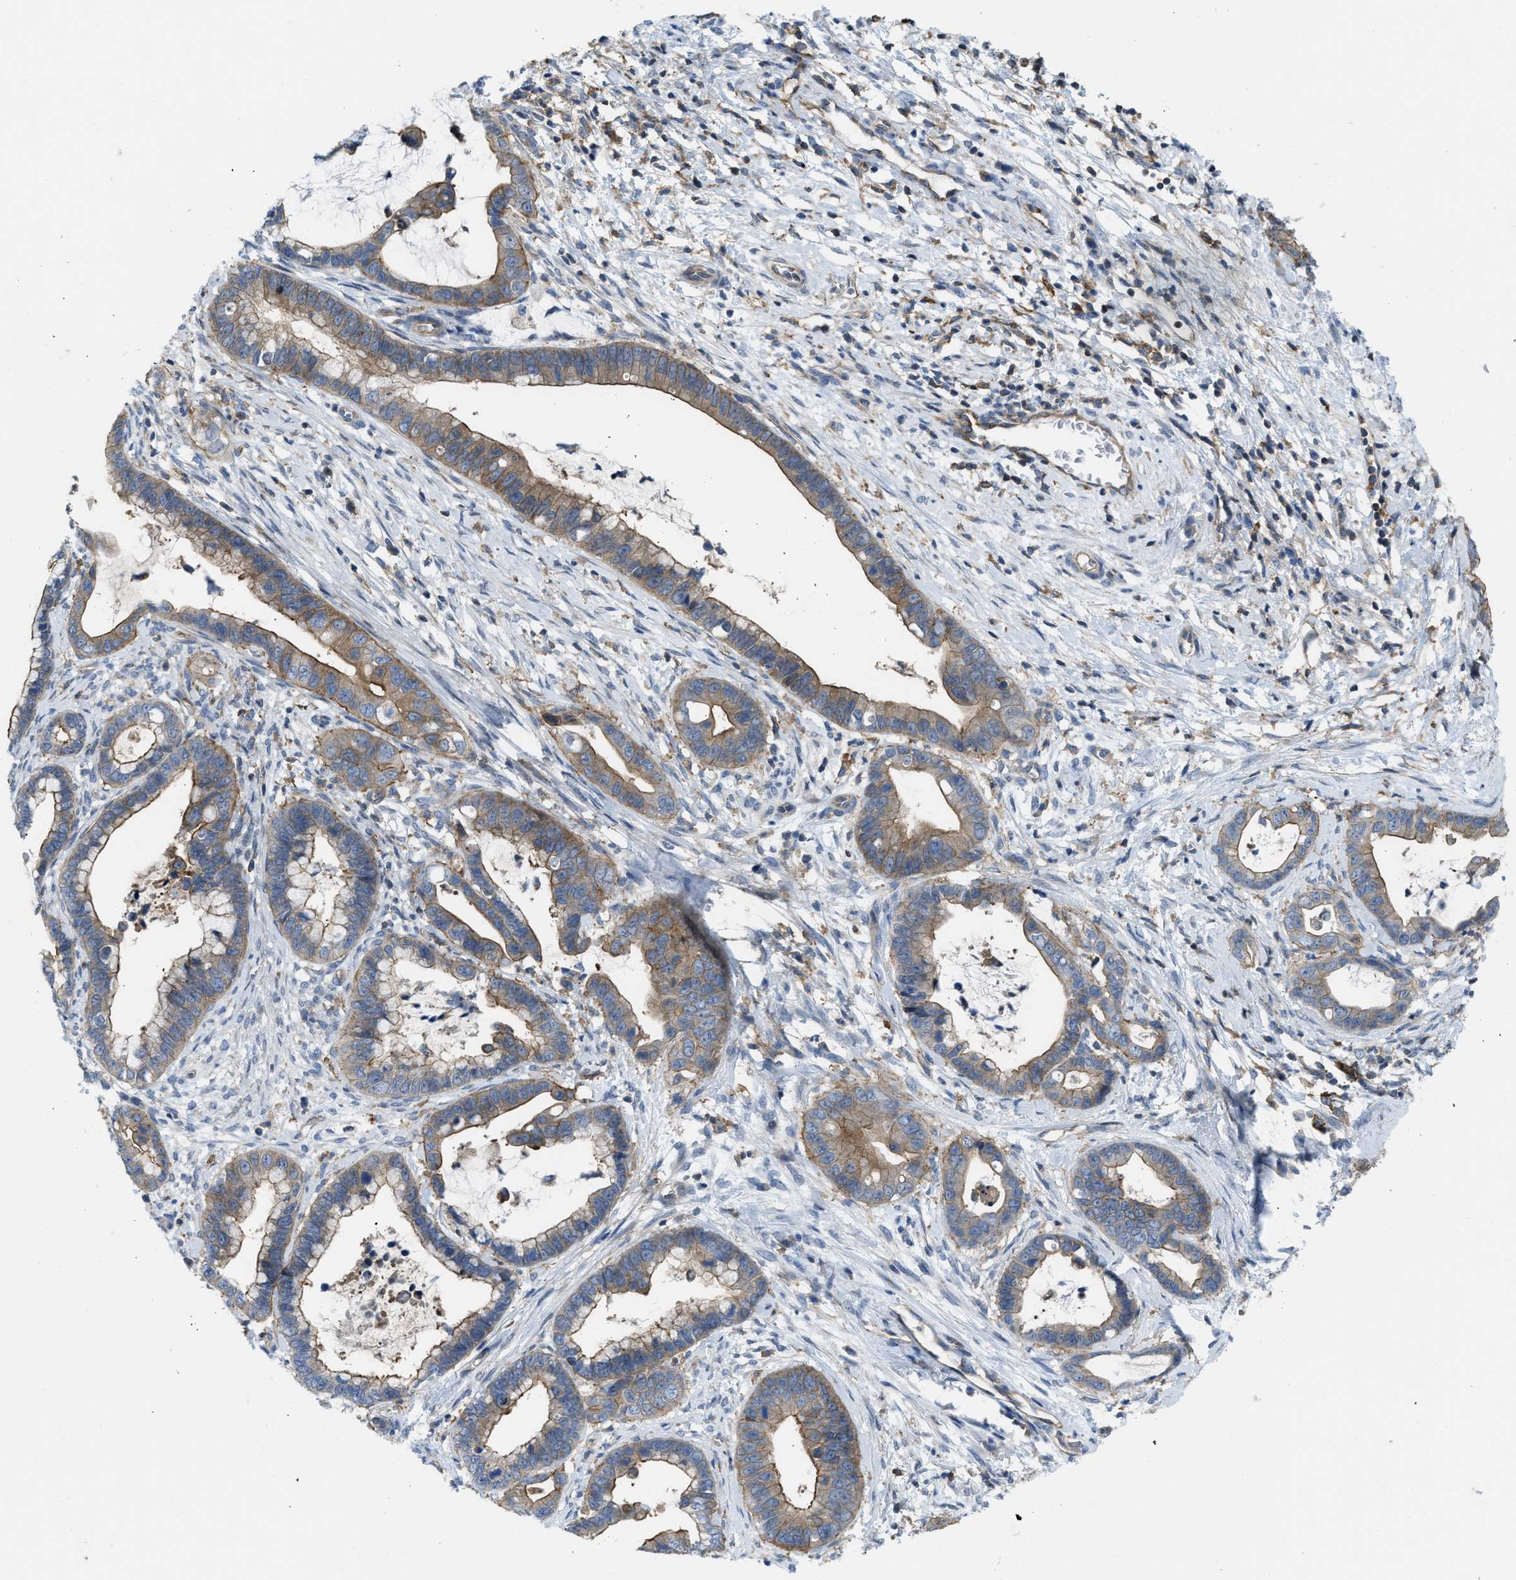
{"staining": {"intensity": "moderate", "quantity": ">75%", "location": "cytoplasmic/membranous"}, "tissue": "cervical cancer", "cell_type": "Tumor cells", "image_type": "cancer", "snomed": [{"axis": "morphology", "description": "Adenocarcinoma, NOS"}, {"axis": "topography", "description": "Cervix"}], "caption": "An immunohistochemistry (IHC) micrograph of tumor tissue is shown. Protein staining in brown shows moderate cytoplasmic/membranous positivity in cervical cancer within tumor cells.", "gene": "MYO18A", "patient": {"sex": "female", "age": 44}}